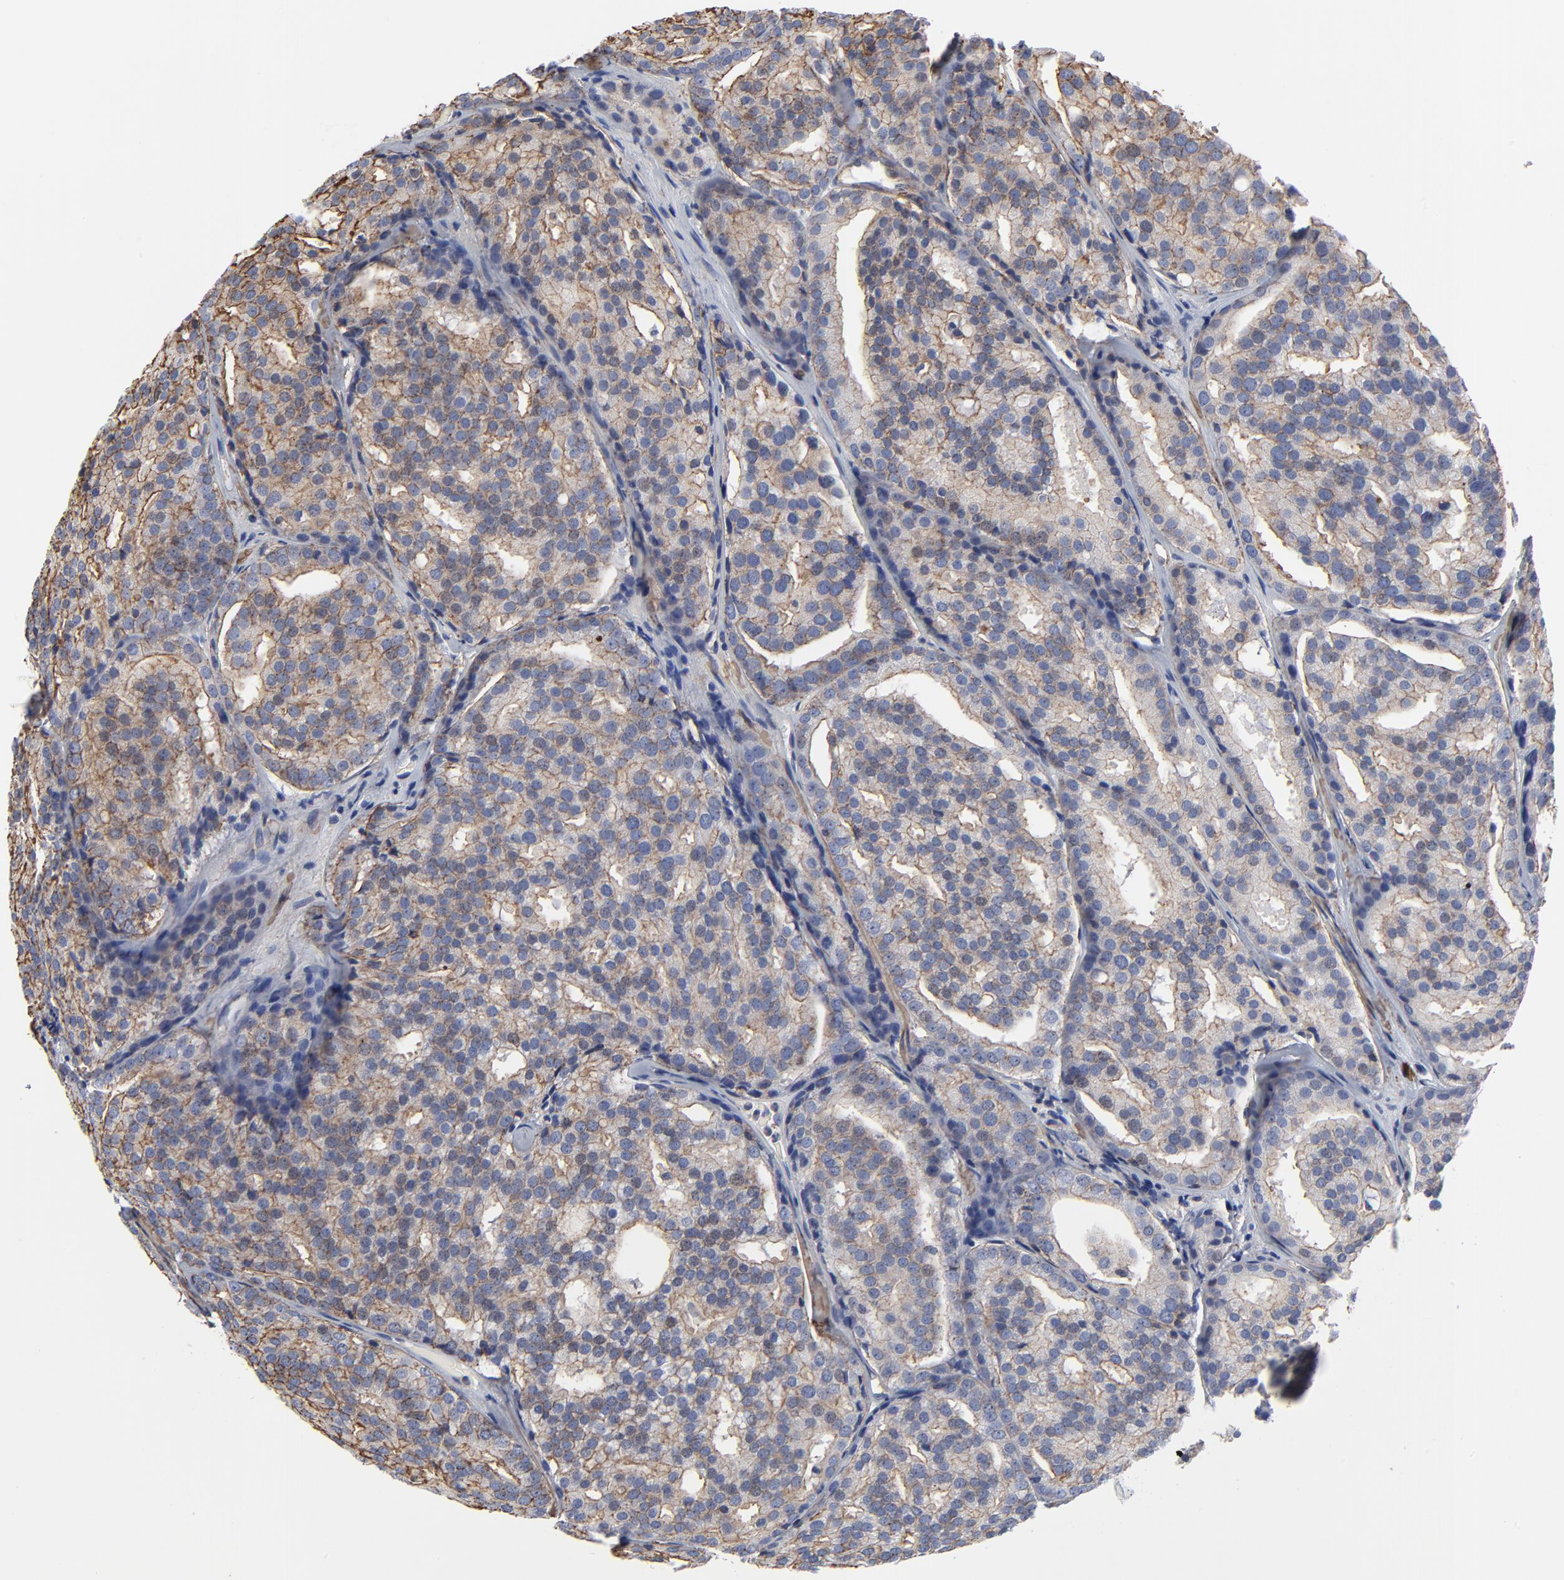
{"staining": {"intensity": "weak", "quantity": ">75%", "location": "cytoplasmic/membranous"}, "tissue": "prostate cancer", "cell_type": "Tumor cells", "image_type": "cancer", "snomed": [{"axis": "morphology", "description": "Adenocarcinoma, High grade"}, {"axis": "topography", "description": "Prostate"}], "caption": "Prostate cancer stained for a protein (brown) shows weak cytoplasmic/membranous positive positivity in about >75% of tumor cells.", "gene": "ACTA2", "patient": {"sex": "male", "age": 64}}